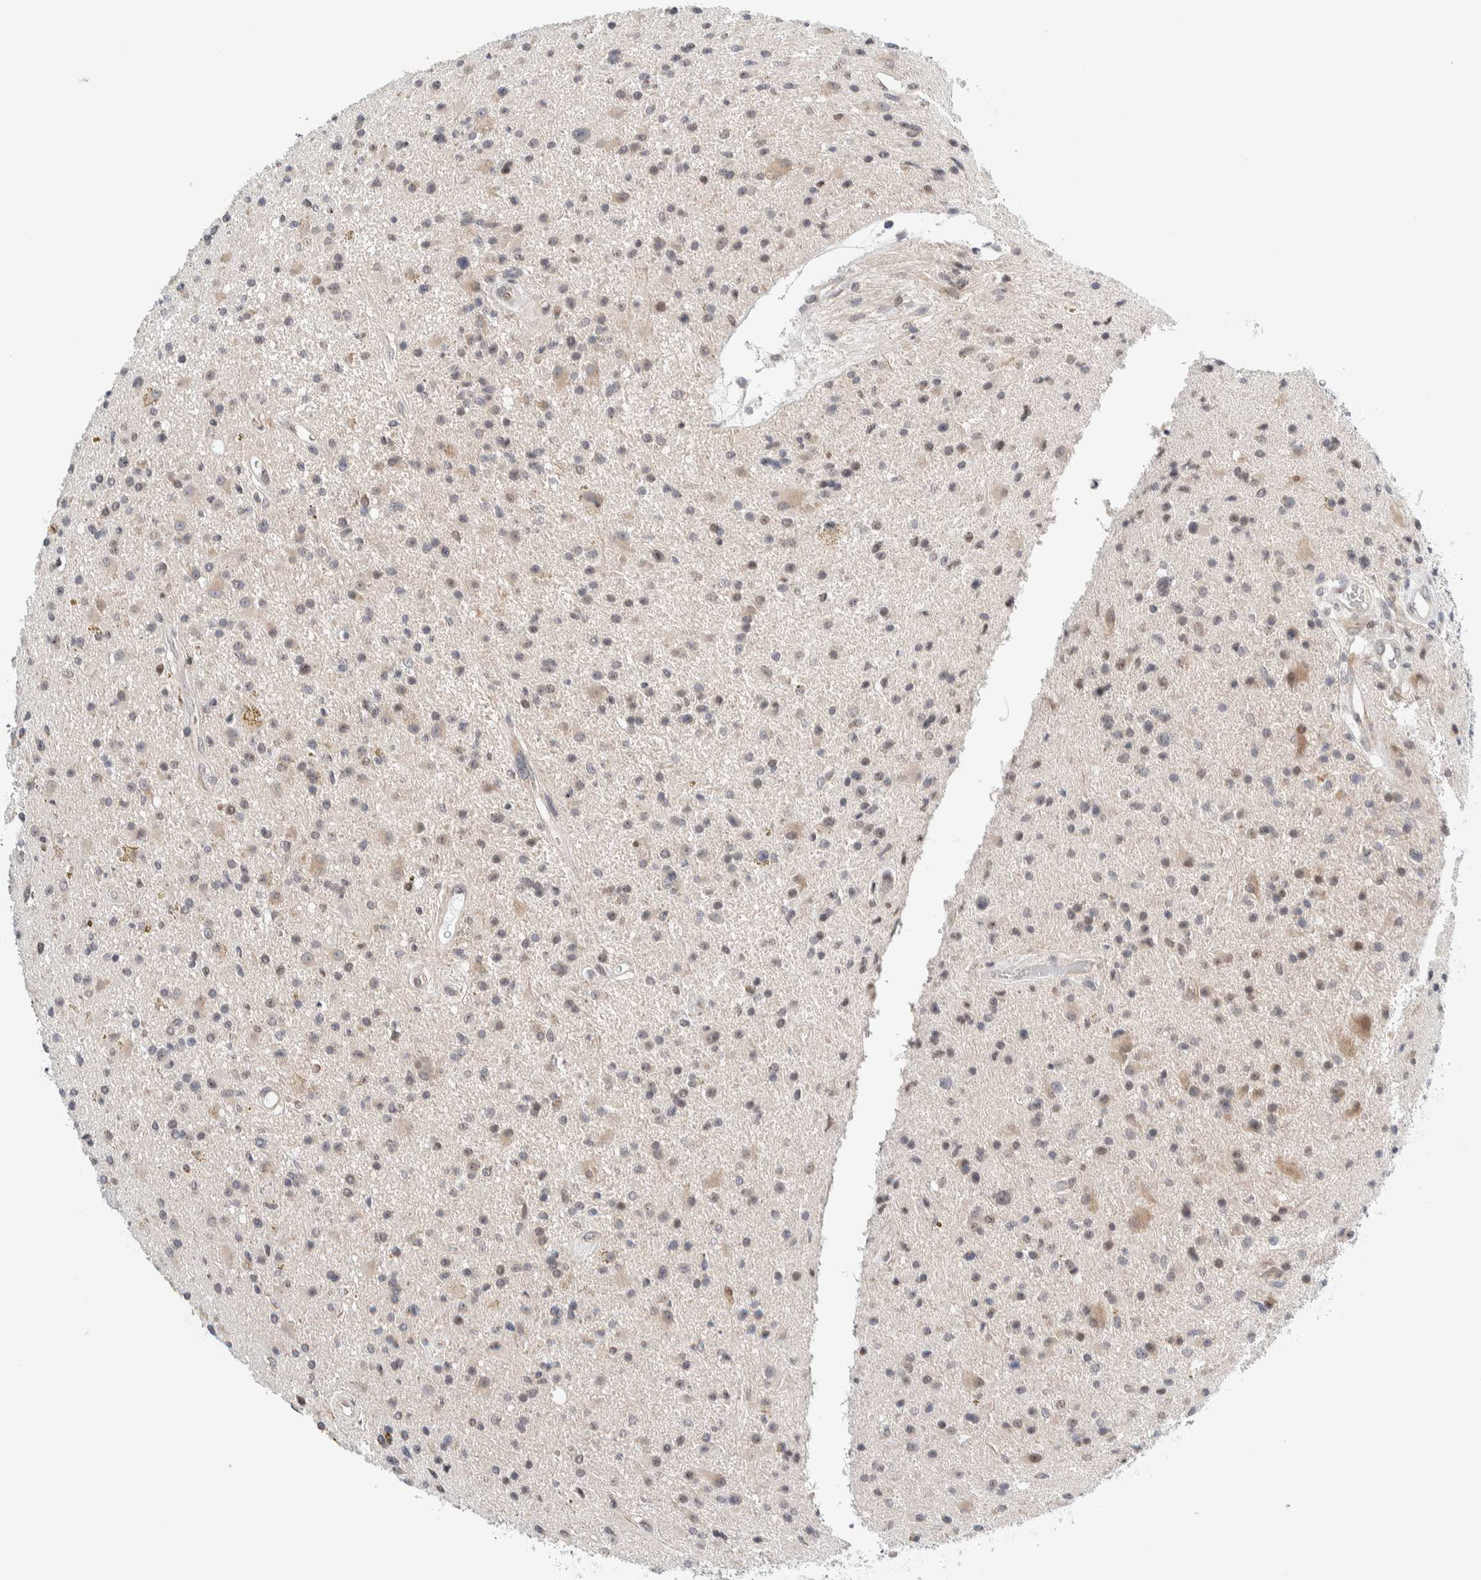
{"staining": {"intensity": "weak", "quantity": "25%-75%", "location": "cytoplasmic/membranous"}, "tissue": "glioma", "cell_type": "Tumor cells", "image_type": "cancer", "snomed": [{"axis": "morphology", "description": "Glioma, malignant, High grade"}, {"axis": "topography", "description": "Brain"}], "caption": "Glioma stained with a brown dye exhibits weak cytoplasmic/membranous positive positivity in approximately 25%-75% of tumor cells.", "gene": "NEUROD1", "patient": {"sex": "male", "age": 33}}